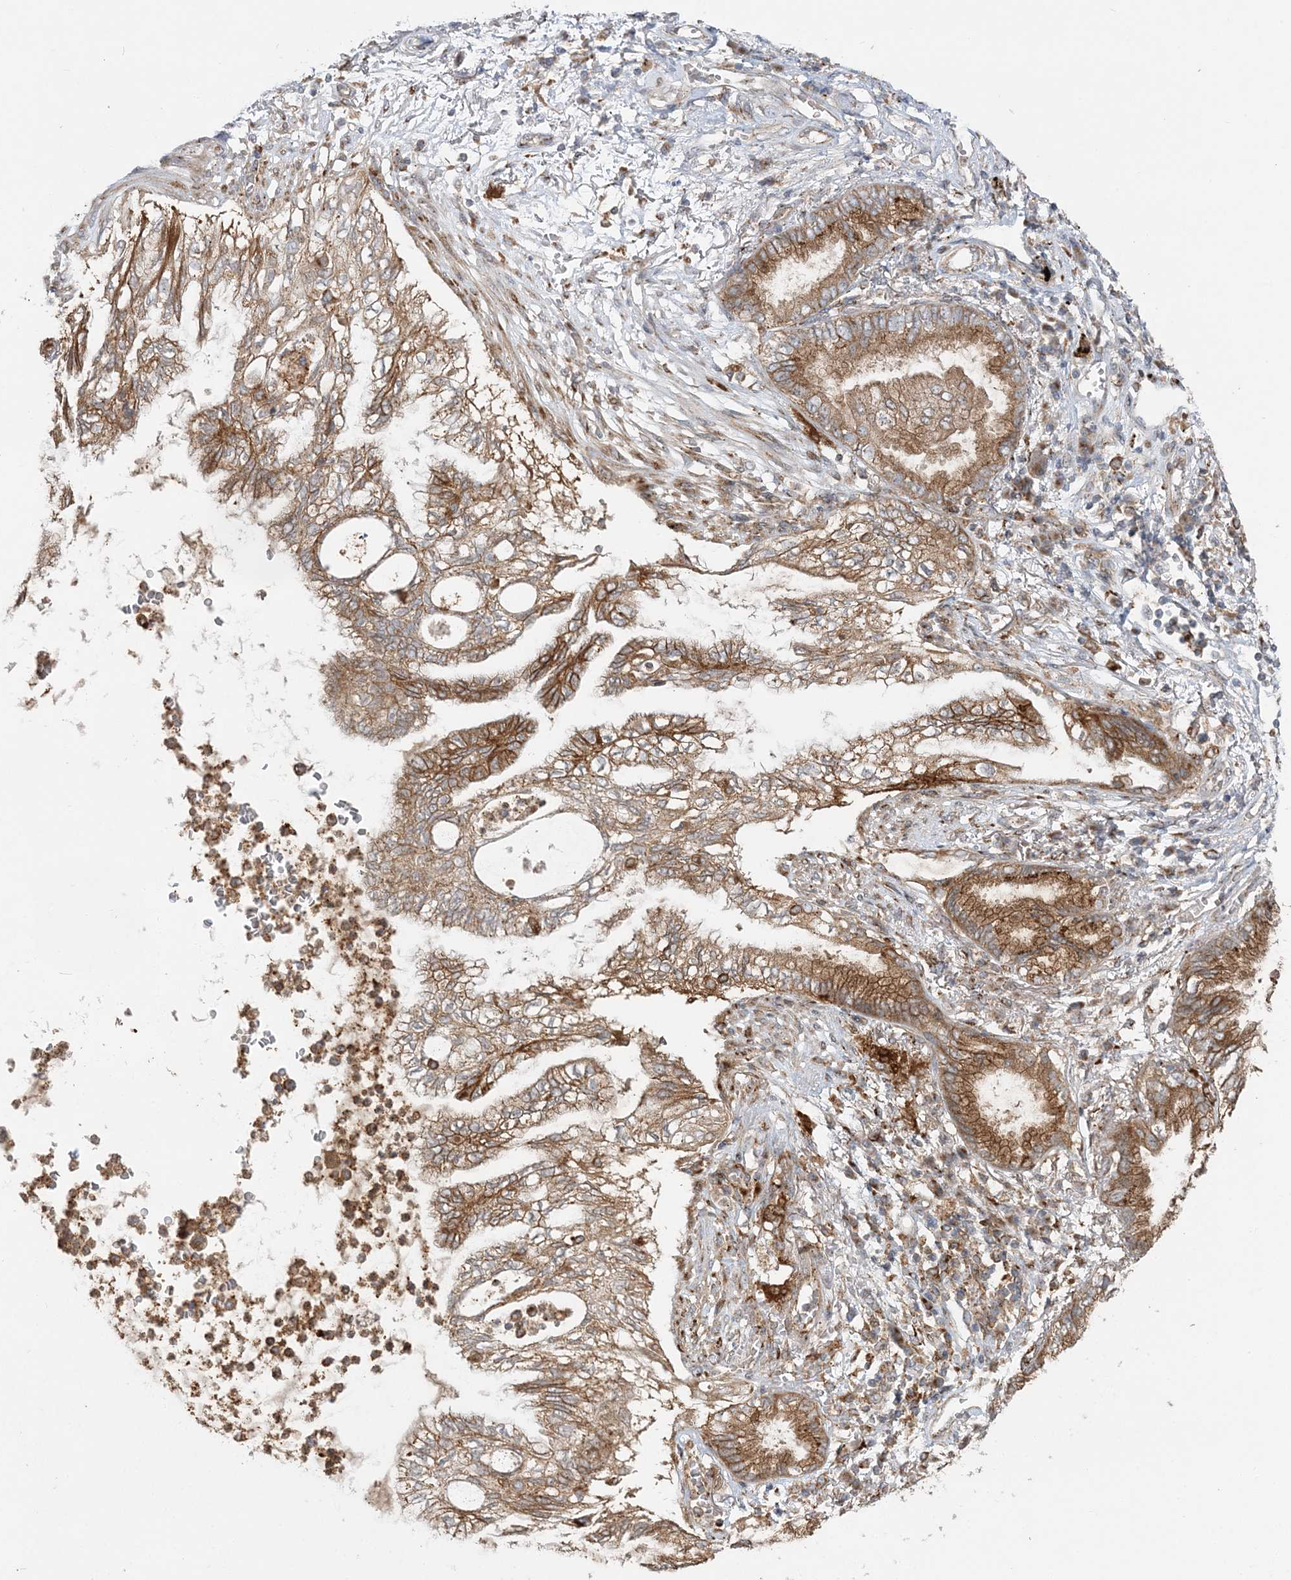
{"staining": {"intensity": "moderate", "quantity": ">75%", "location": "cytoplasmic/membranous"}, "tissue": "lung cancer", "cell_type": "Tumor cells", "image_type": "cancer", "snomed": [{"axis": "morphology", "description": "Adenocarcinoma, NOS"}, {"axis": "topography", "description": "Lung"}], "caption": "Moderate cytoplasmic/membranous positivity for a protein is seen in about >75% of tumor cells of lung adenocarcinoma using IHC.", "gene": "ABCC3", "patient": {"sex": "female", "age": 70}}